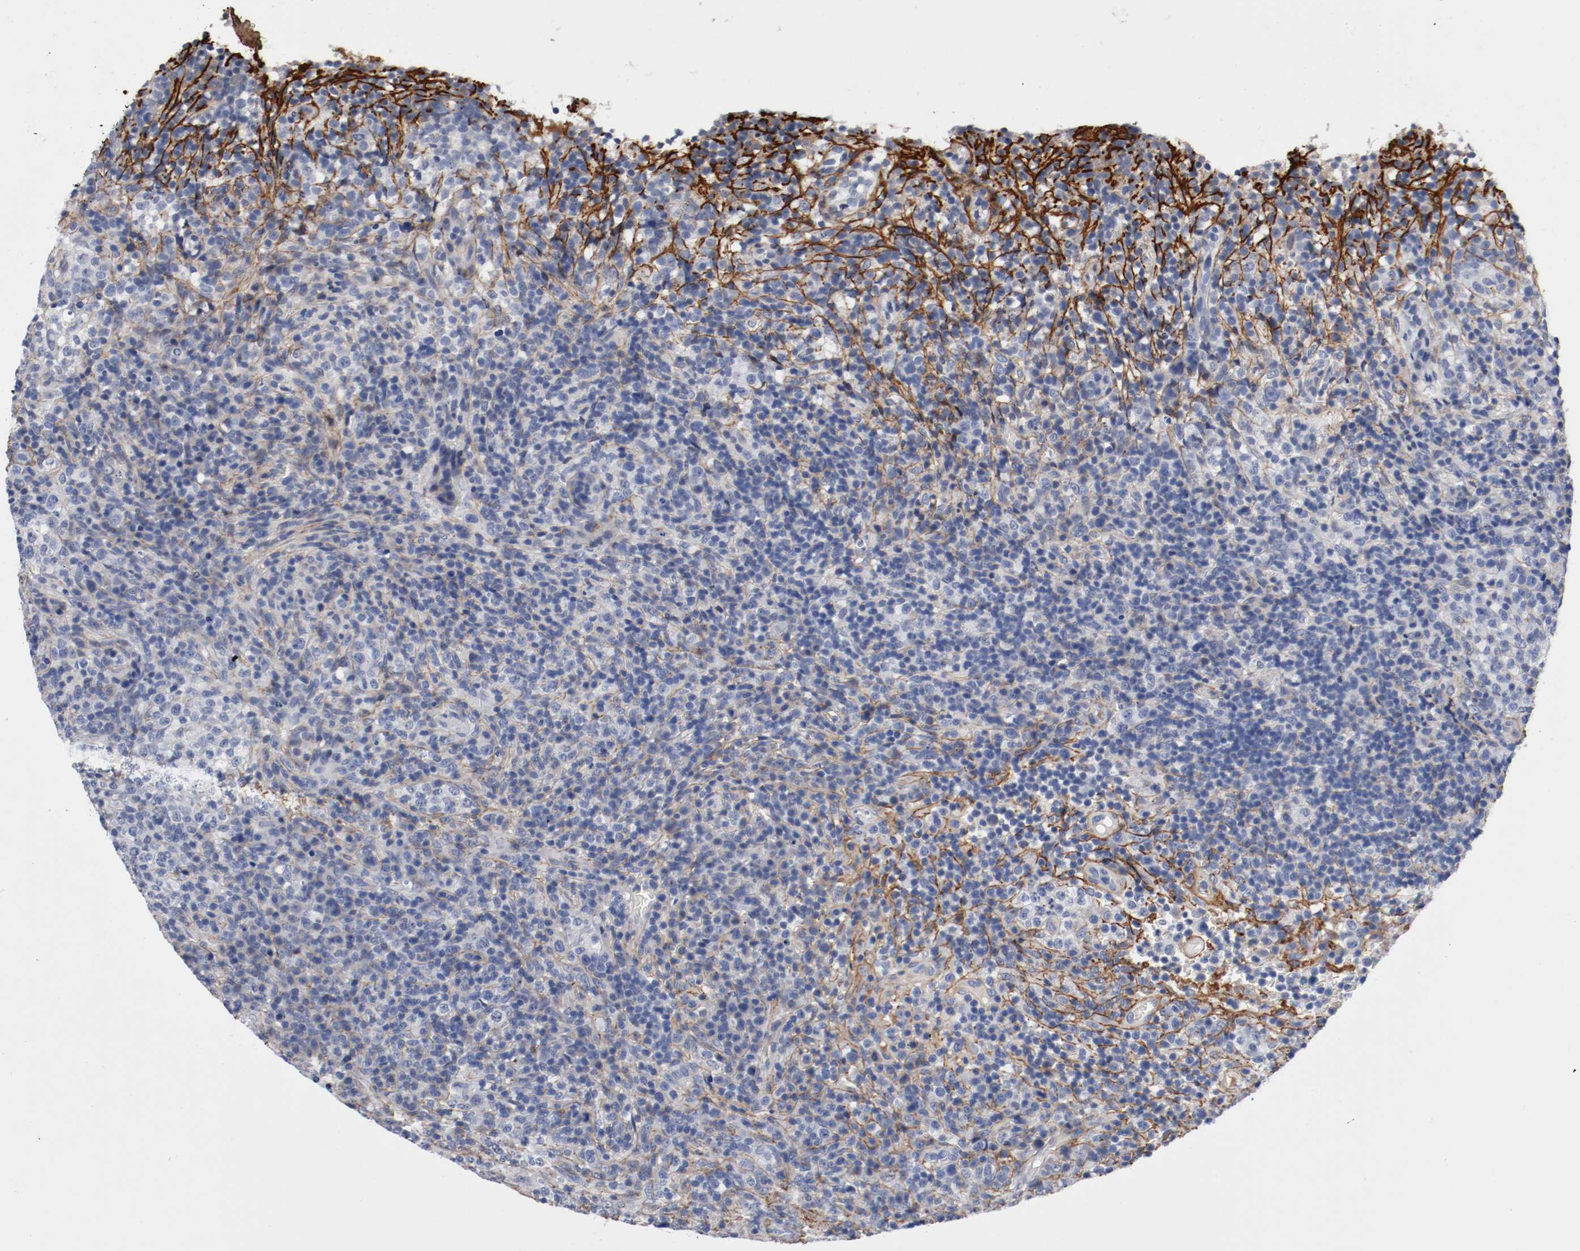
{"staining": {"intensity": "negative", "quantity": "none", "location": "none"}, "tissue": "lymphoma", "cell_type": "Tumor cells", "image_type": "cancer", "snomed": [{"axis": "morphology", "description": "Malignant lymphoma, non-Hodgkin's type, High grade"}, {"axis": "topography", "description": "Lymph node"}], "caption": "There is no significant staining in tumor cells of high-grade malignant lymphoma, non-Hodgkin's type.", "gene": "TNC", "patient": {"sex": "female", "age": 76}}